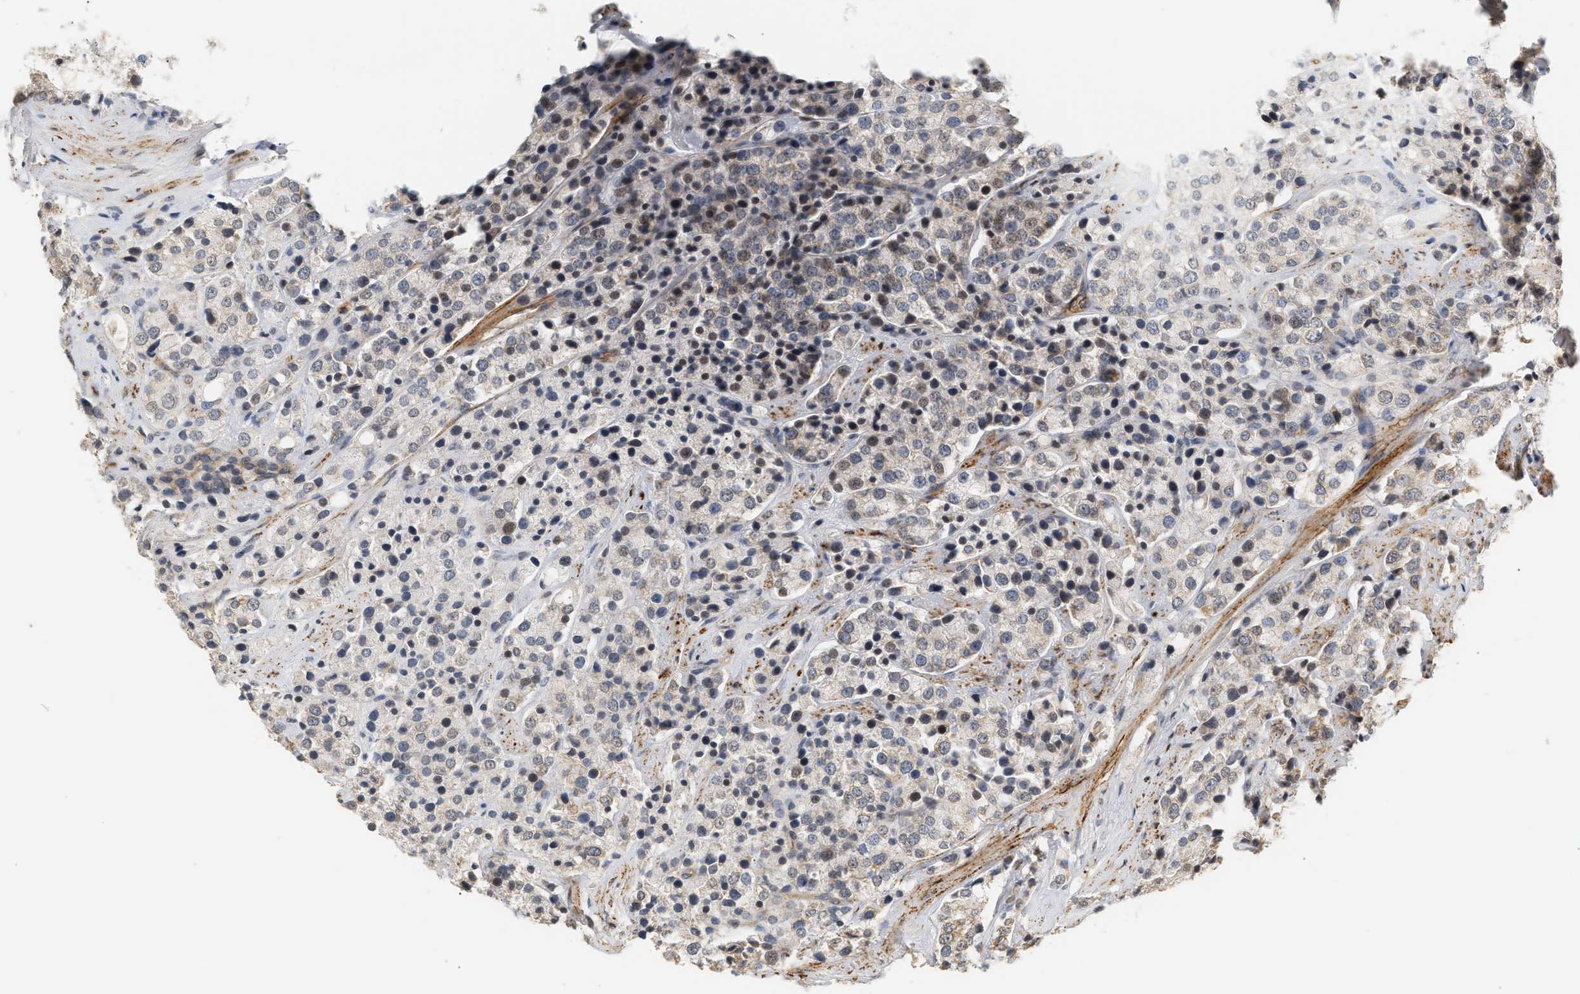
{"staining": {"intensity": "weak", "quantity": "<25%", "location": "nuclear"}, "tissue": "prostate cancer", "cell_type": "Tumor cells", "image_type": "cancer", "snomed": [{"axis": "morphology", "description": "Adenocarcinoma, Medium grade"}, {"axis": "topography", "description": "Prostate"}], "caption": "This is an IHC photomicrograph of human prostate cancer (medium-grade adenocarcinoma). There is no expression in tumor cells.", "gene": "PLXND1", "patient": {"sex": "male", "age": 70}}